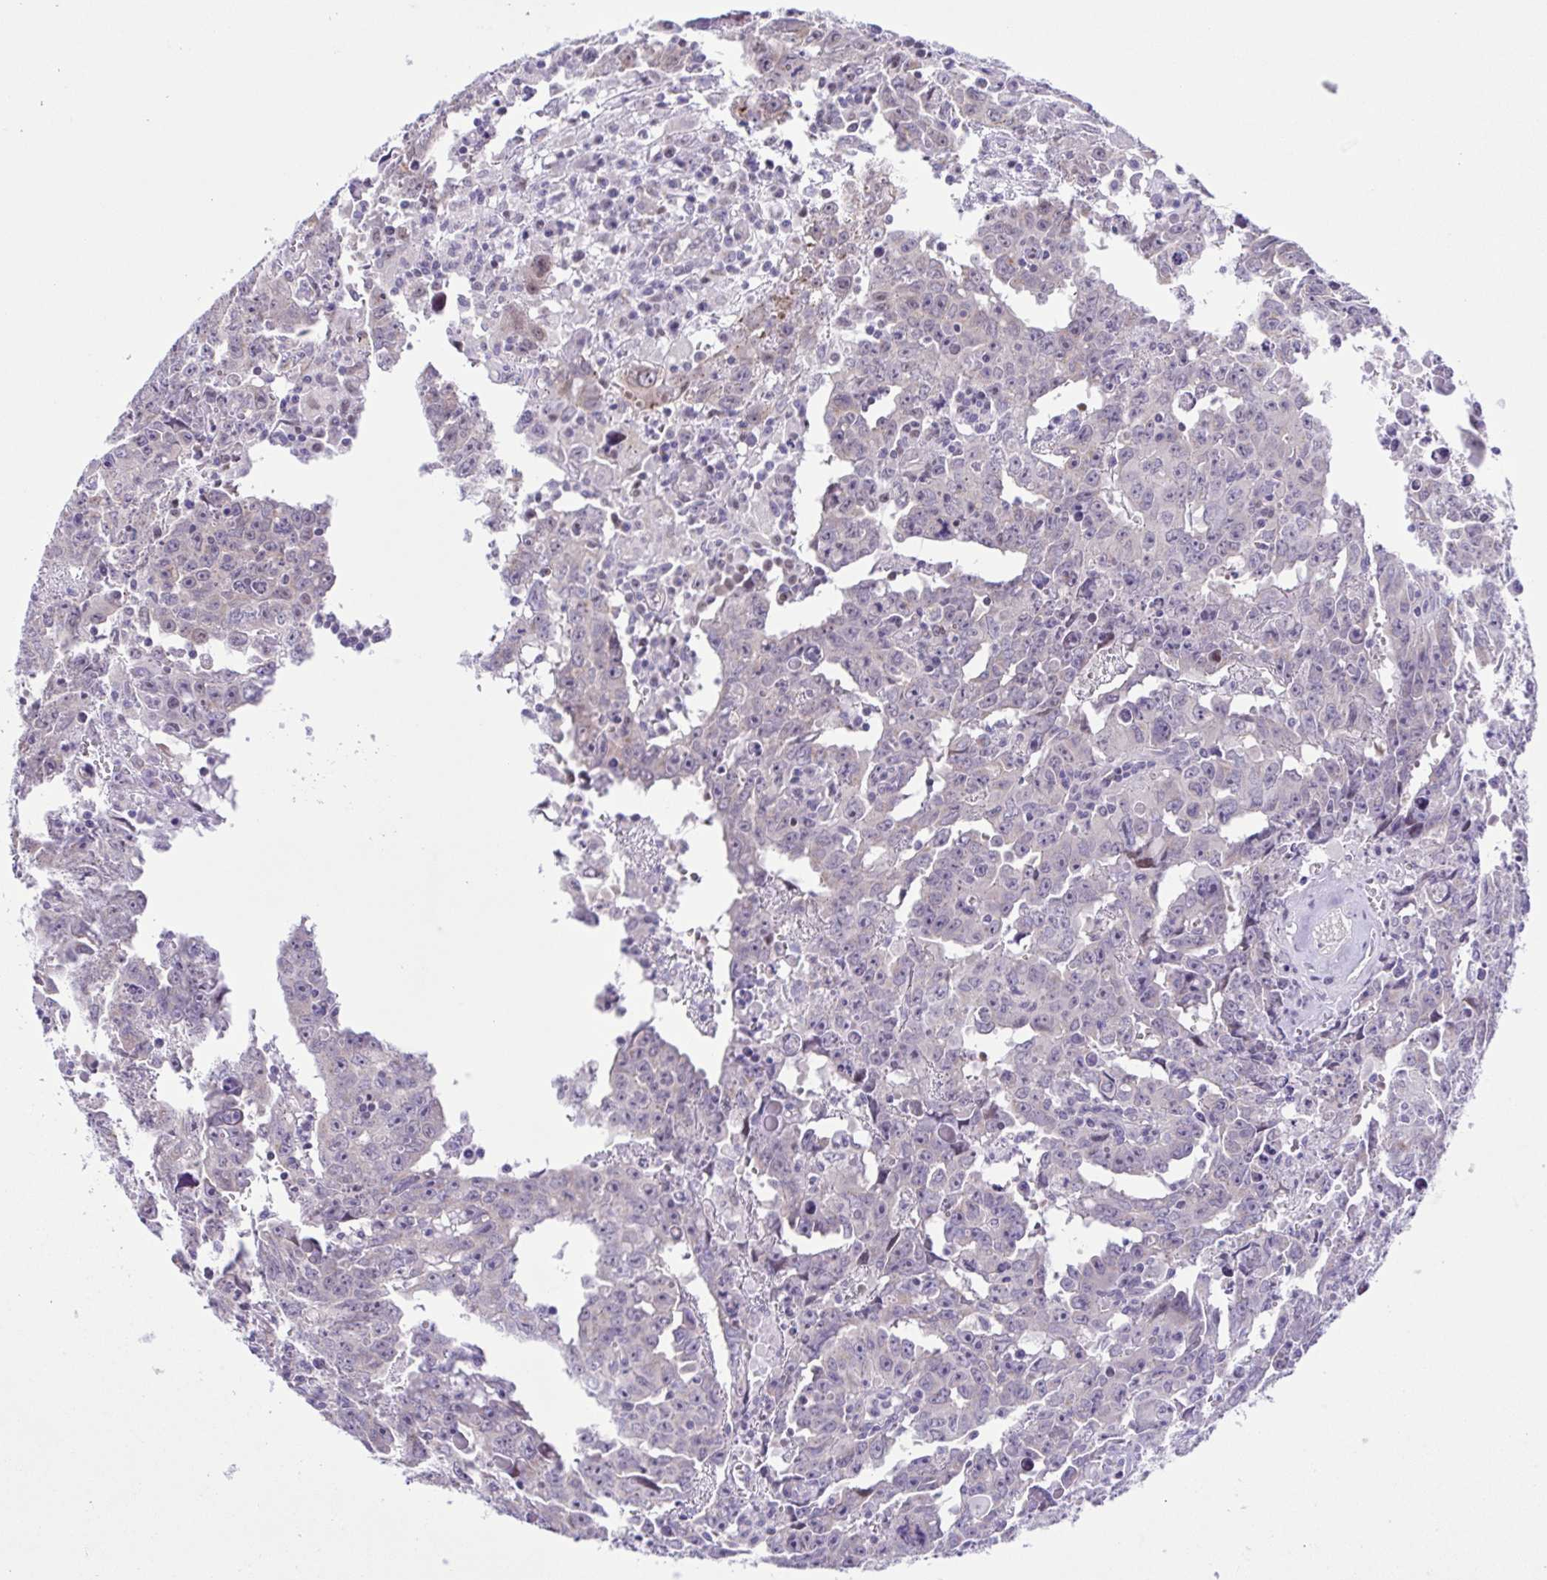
{"staining": {"intensity": "negative", "quantity": "none", "location": "none"}, "tissue": "testis cancer", "cell_type": "Tumor cells", "image_type": "cancer", "snomed": [{"axis": "morphology", "description": "Carcinoma, Embryonal, NOS"}, {"axis": "topography", "description": "Testis"}], "caption": "A micrograph of testis embryonal carcinoma stained for a protein reveals no brown staining in tumor cells. (DAB IHC with hematoxylin counter stain).", "gene": "TGM3", "patient": {"sex": "male", "age": 22}}